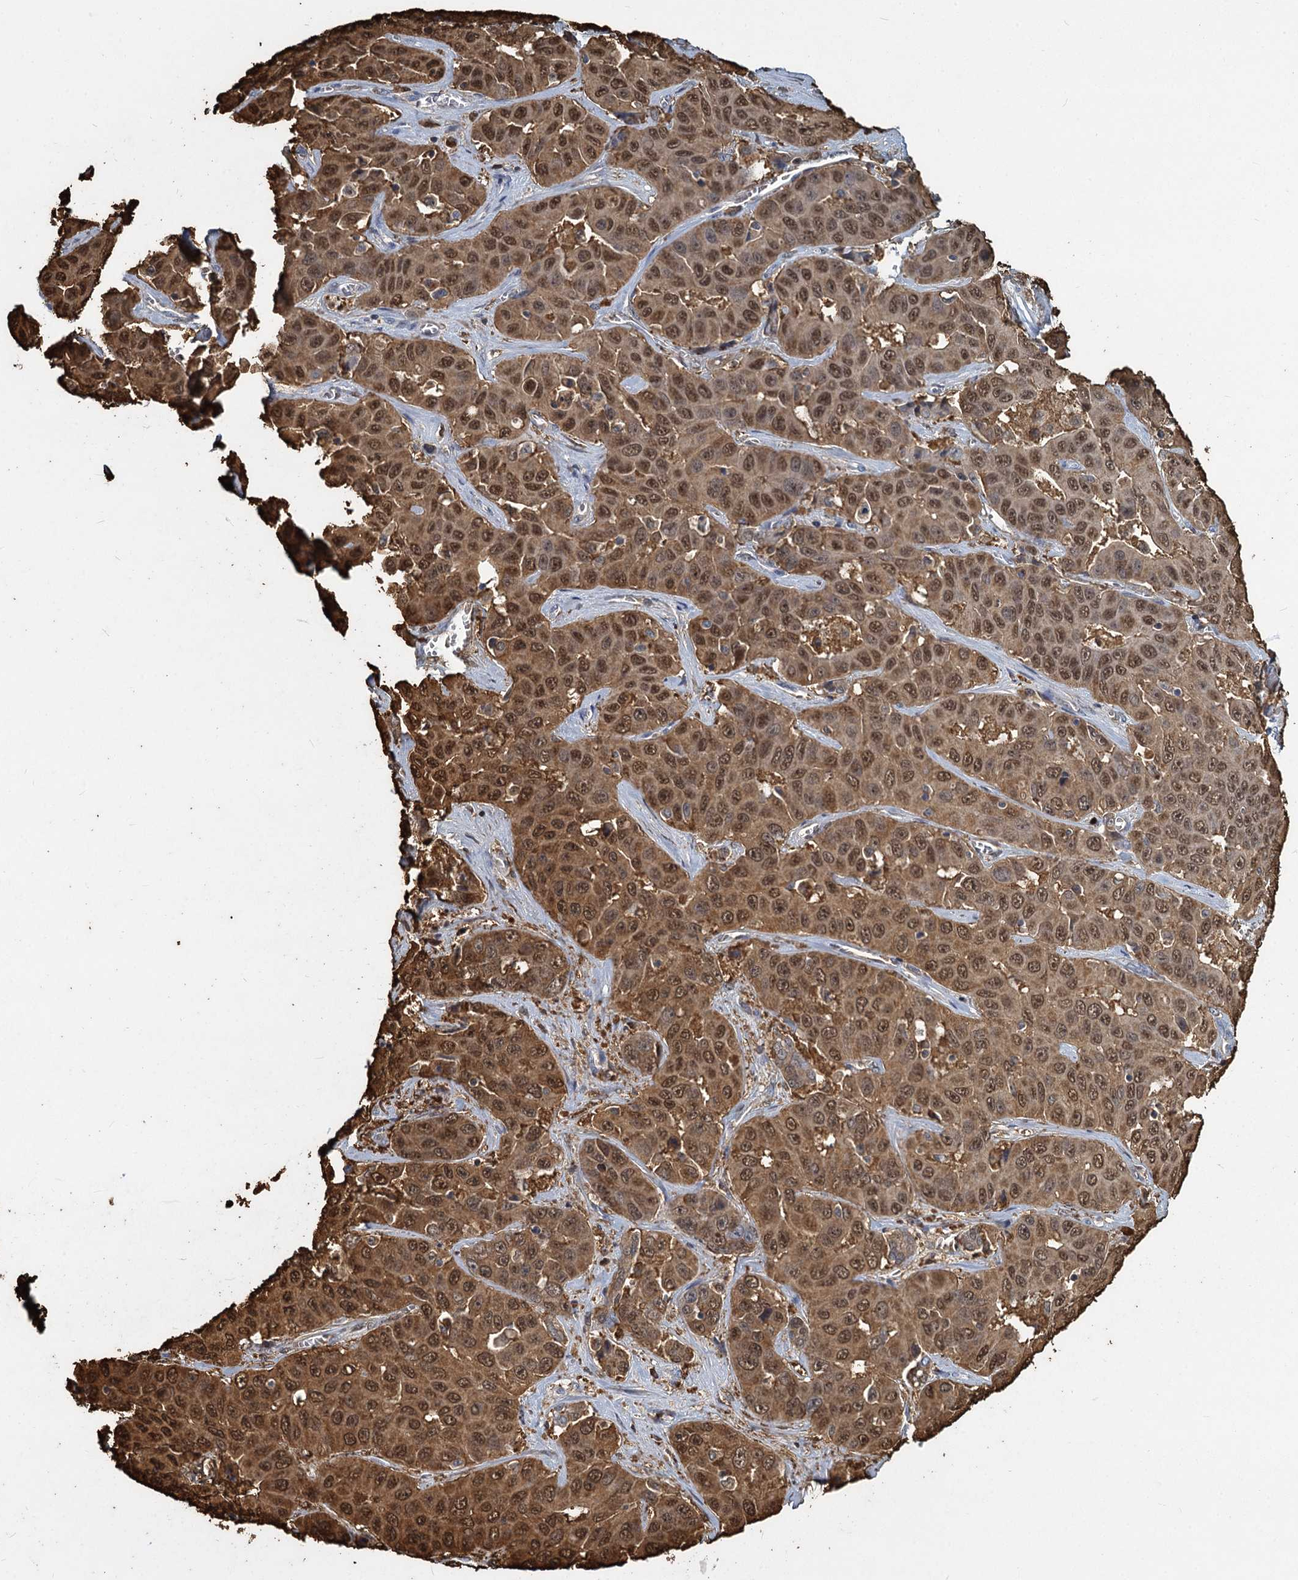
{"staining": {"intensity": "moderate", "quantity": ">75%", "location": "cytoplasmic/membranous,nuclear"}, "tissue": "liver cancer", "cell_type": "Tumor cells", "image_type": "cancer", "snomed": [{"axis": "morphology", "description": "Cholangiocarcinoma"}, {"axis": "topography", "description": "Liver"}], "caption": "IHC staining of cholangiocarcinoma (liver), which exhibits medium levels of moderate cytoplasmic/membranous and nuclear expression in about >75% of tumor cells indicating moderate cytoplasmic/membranous and nuclear protein staining. The staining was performed using DAB (brown) for protein detection and nuclei were counterstained in hematoxylin (blue).", "gene": "S100A6", "patient": {"sex": "female", "age": 52}}